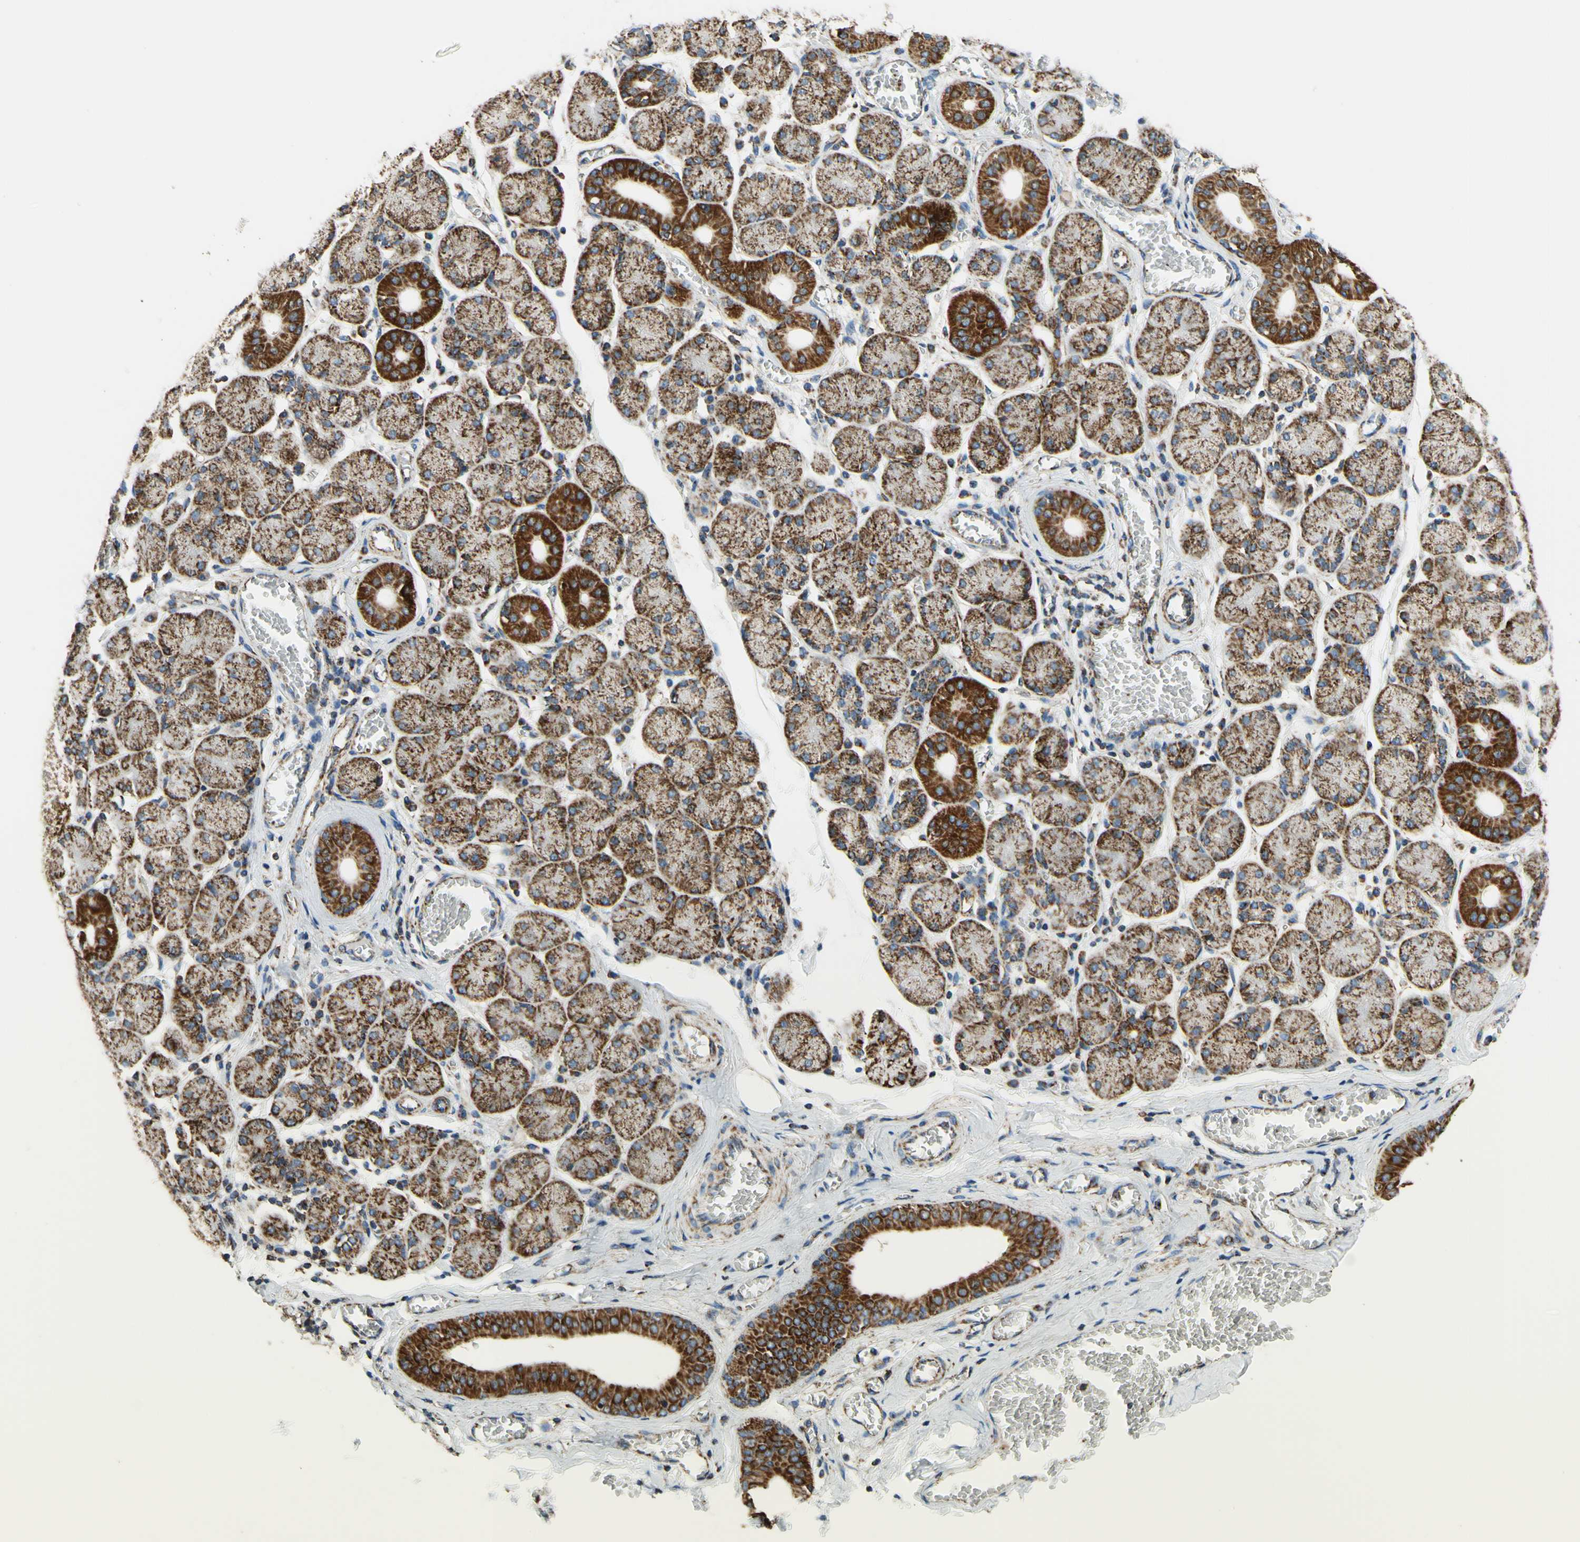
{"staining": {"intensity": "strong", "quantity": ">75%", "location": "cytoplasmic/membranous"}, "tissue": "salivary gland", "cell_type": "Glandular cells", "image_type": "normal", "snomed": [{"axis": "morphology", "description": "Normal tissue, NOS"}, {"axis": "topography", "description": "Salivary gland"}], "caption": "A photomicrograph showing strong cytoplasmic/membranous staining in approximately >75% of glandular cells in benign salivary gland, as visualized by brown immunohistochemical staining.", "gene": "MAVS", "patient": {"sex": "female", "age": 24}}